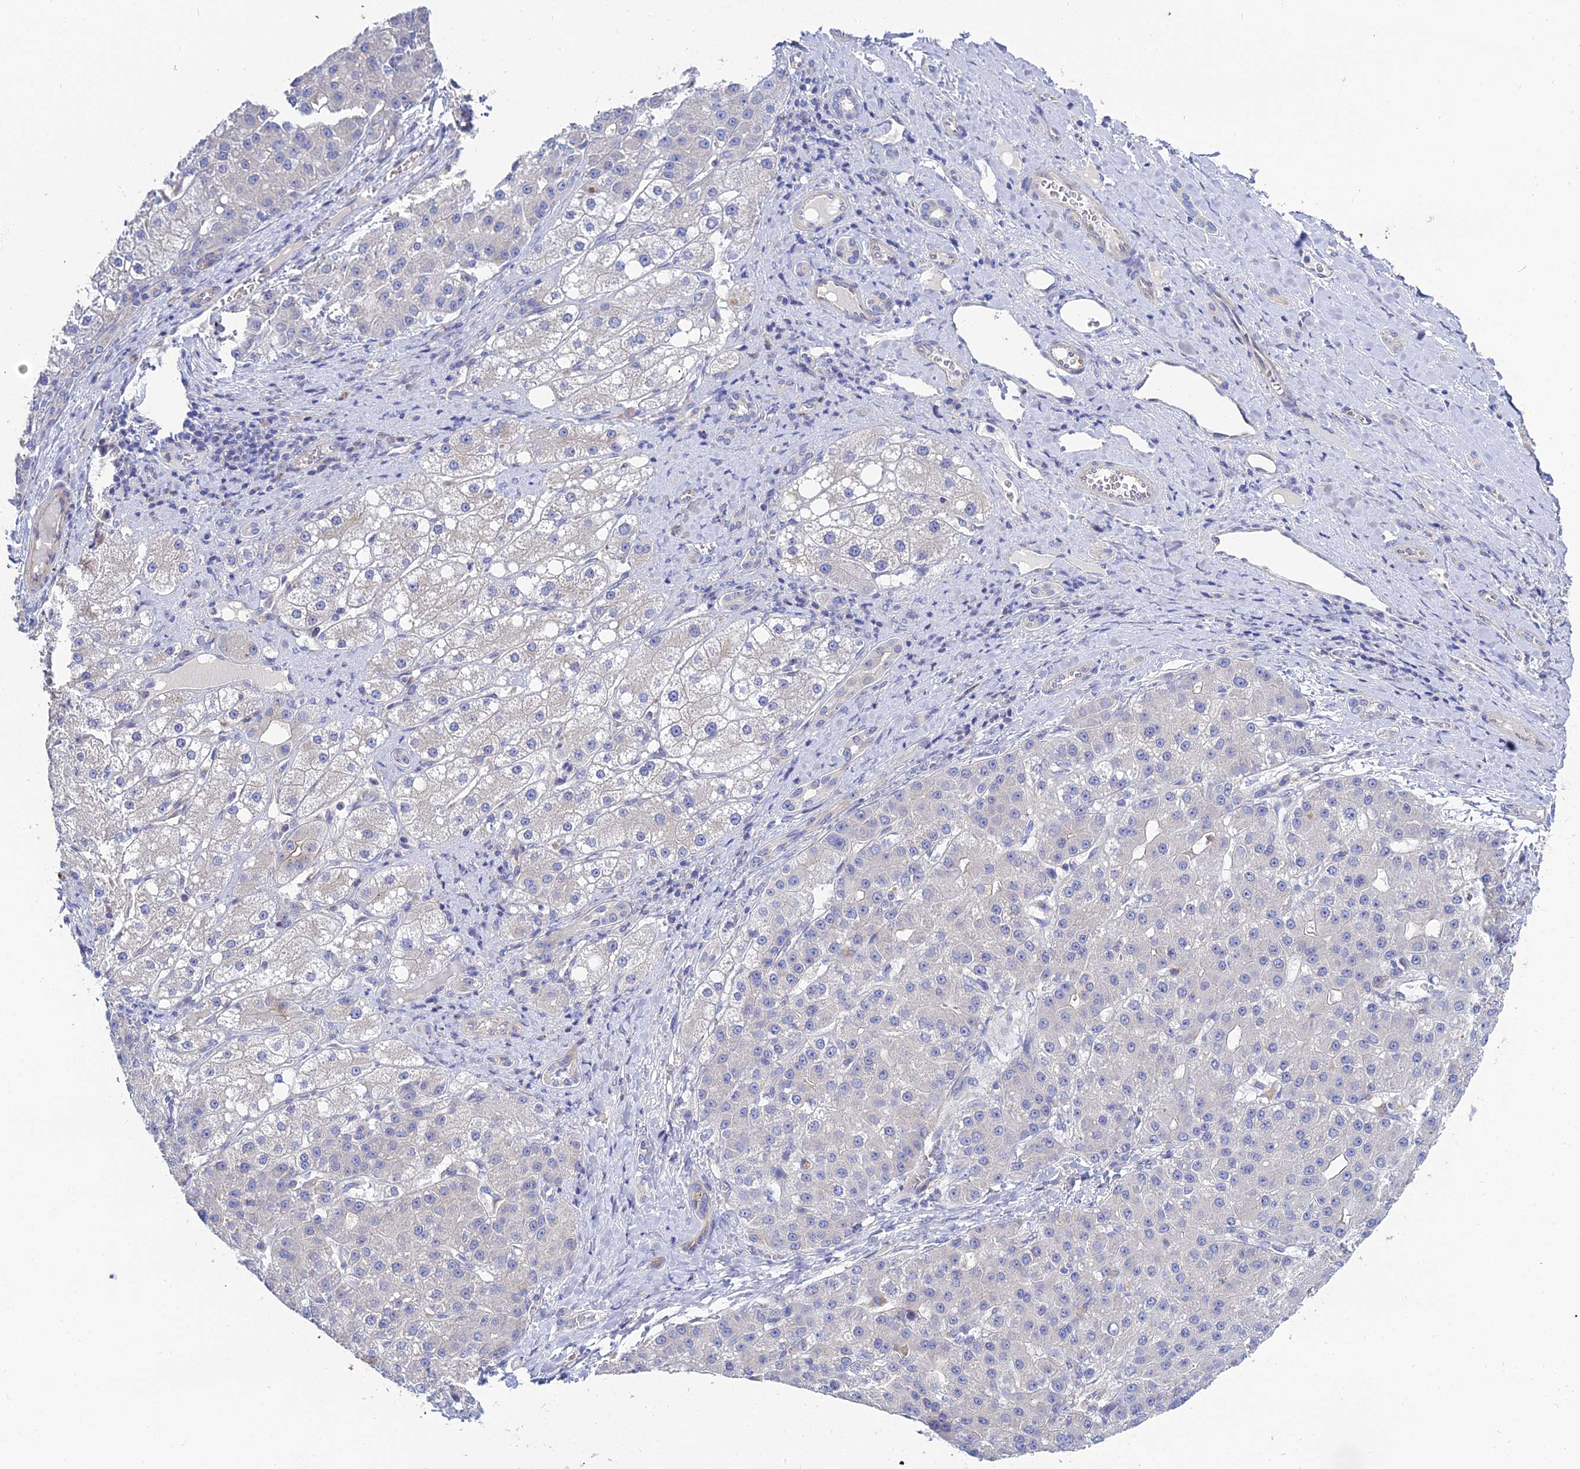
{"staining": {"intensity": "negative", "quantity": "none", "location": "none"}, "tissue": "liver cancer", "cell_type": "Tumor cells", "image_type": "cancer", "snomed": [{"axis": "morphology", "description": "Carcinoma, Hepatocellular, NOS"}, {"axis": "topography", "description": "Liver"}], "caption": "High power microscopy micrograph of an IHC image of liver cancer (hepatocellular carcinoma), revealing no significant expression in tumor cells.", "gene": "APOBEC3H", "patient": {"sex": "male", "age": 67}}